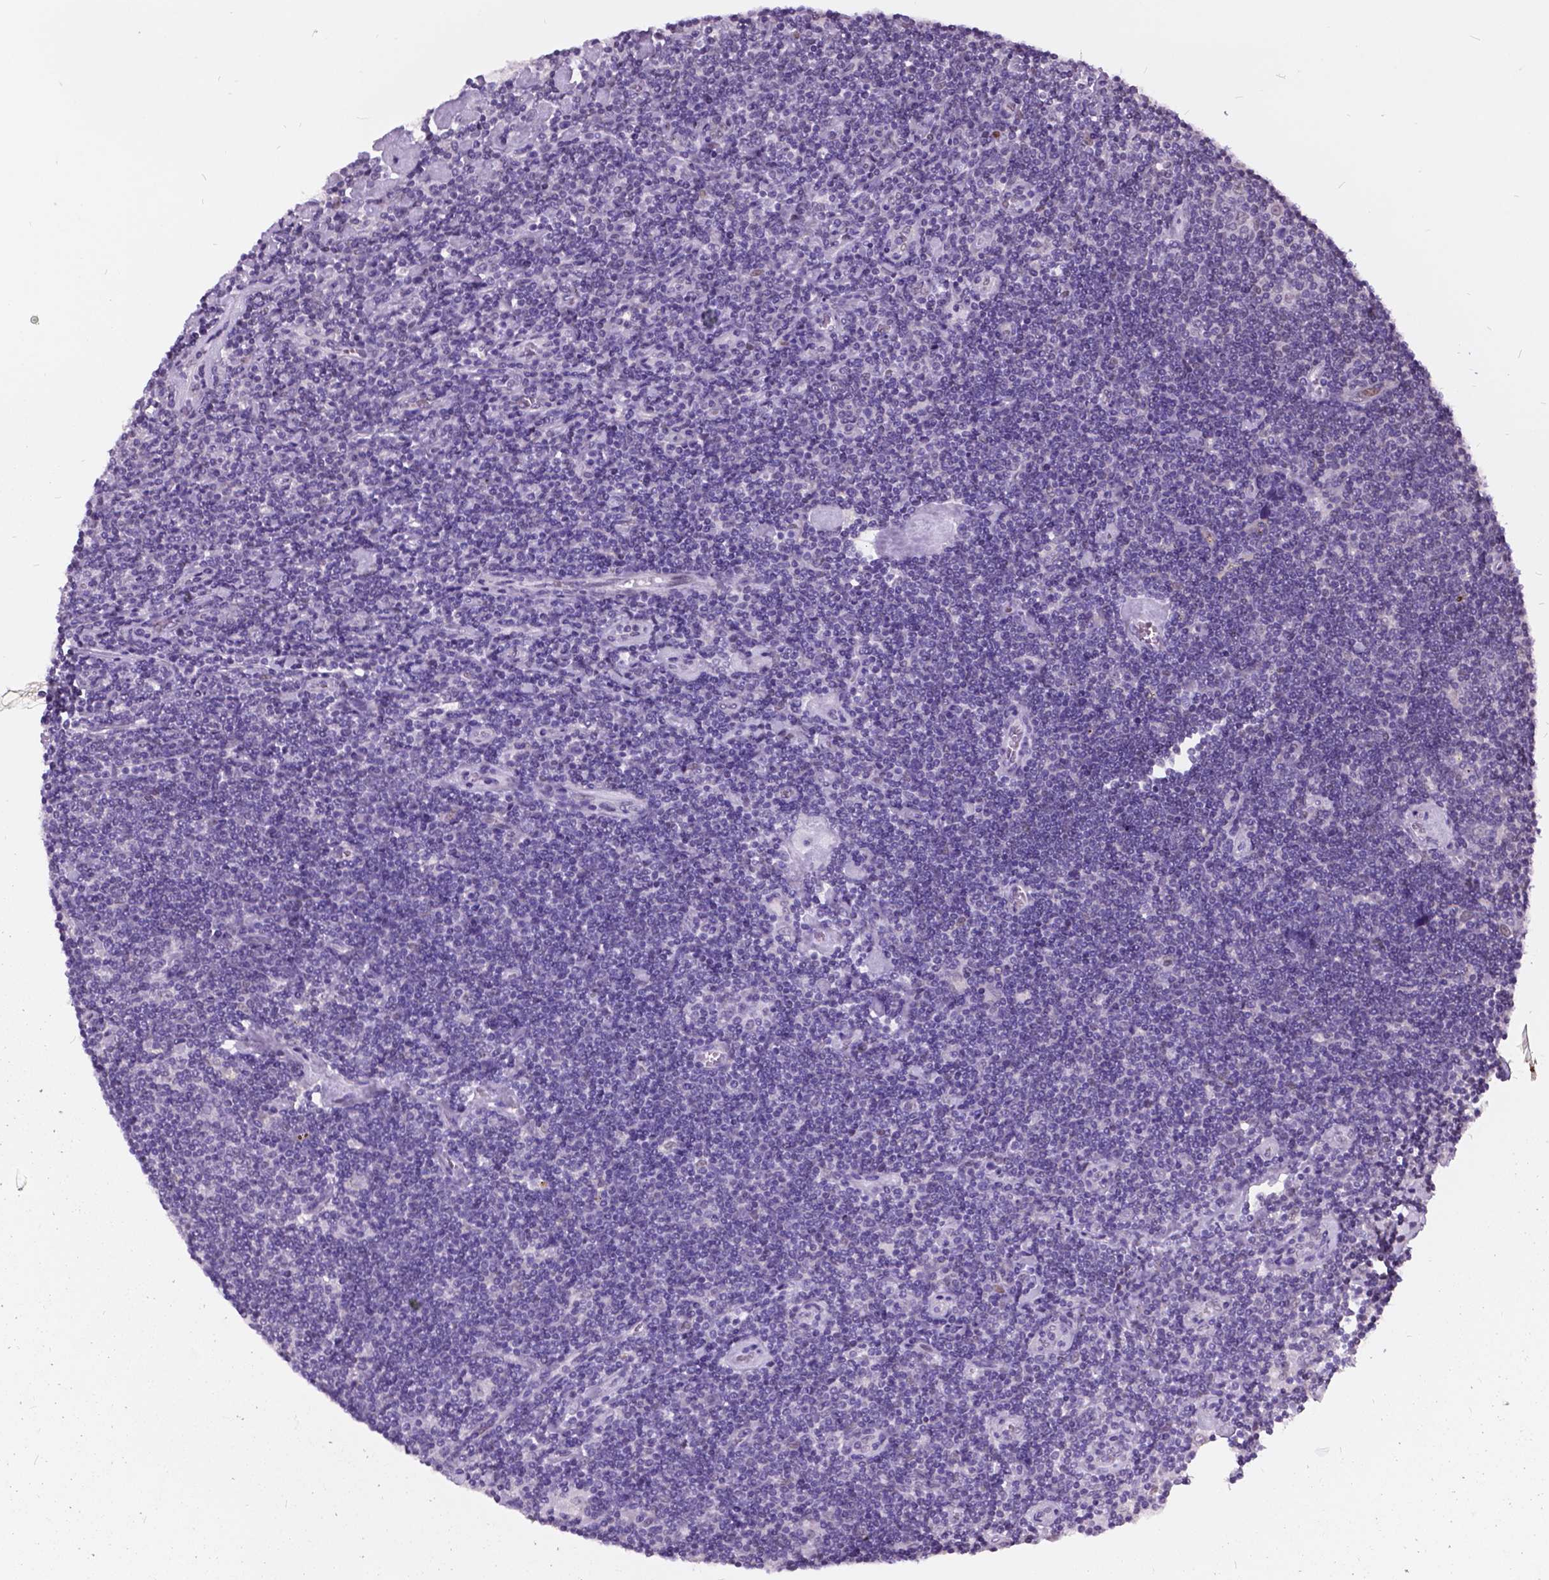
{"staining": {"intensity": "negative", "quantity": "none", "location": "none"}, "tissue": "lymphoma", "cell_type": "Tumor cells", "image_type": "cancer", "snomed": [{"axis": "morphology", "description": "Hodgkin's disease, NOS"}, {"axis": "topography", "description": "Lymph node"}], "caption": "This image is of Hodgkin's disease stained with IHC to label a protein in brown with the nuclei are counter-stained blue. There is no expression in tumor cells.", "gene": "DPF3", "patient": {"sex": "male", "age": 40}}